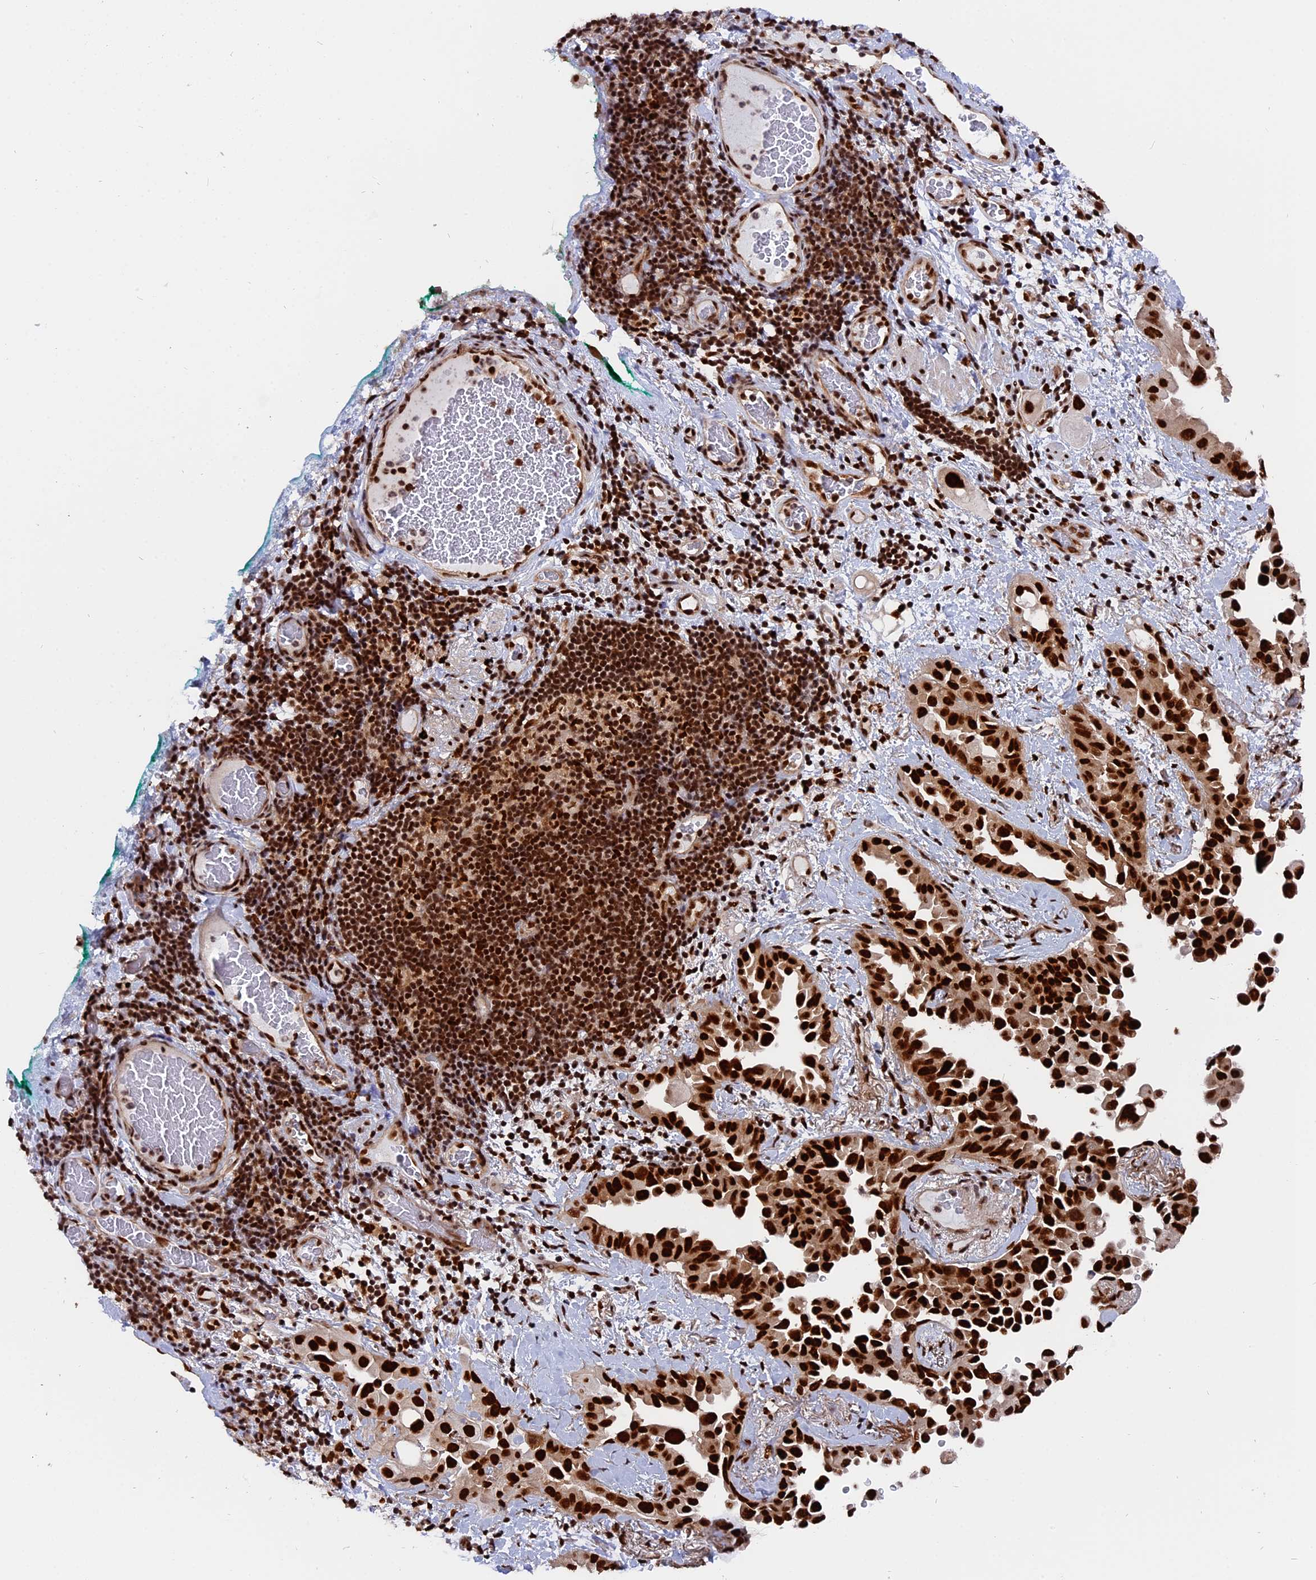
{"staining": {"intensity": "strong", "quantity": ">75%", "location": "cytoplasmic/membranous,nuclear"}, "tissue": "lung cancer", "cell_type": "Tumor cells", "image_type": "cancer", "snomed": [{"axis": "morphology", "description": "Adenocarcinoma, NOS"}, {"axis": "topography", "description": "Lung"}], "caption": "Immunohistochemistry micrograph of lung cancer stained for a protein (brown), which reveals high levels of strong cytoplasmic/membranous and nuclear expression in about >75% of tumor cells.", "gene": "RAMAC", "patient": {"sex": "female", "age": 67}}